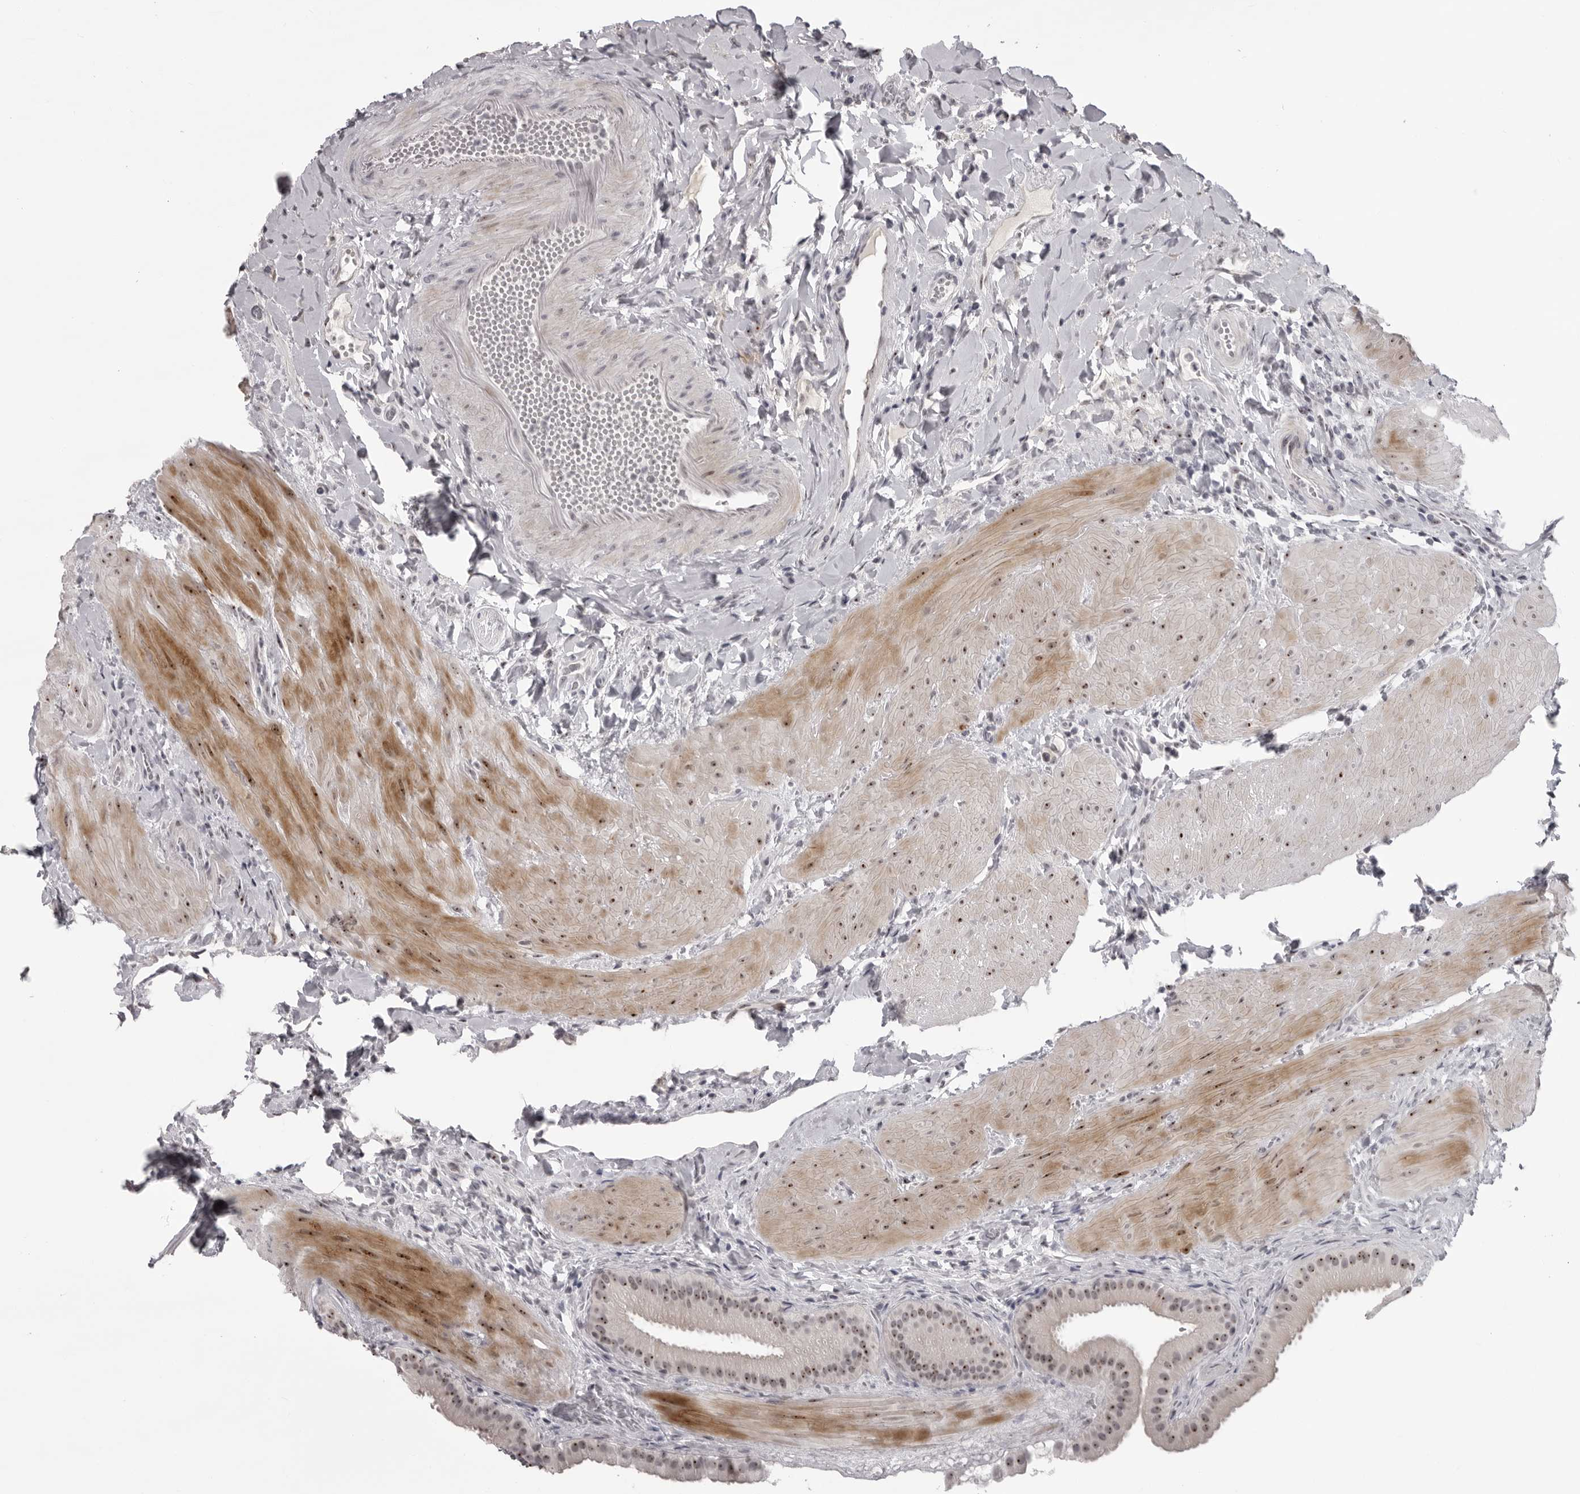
{"staining": {"intensity": "moderate", "quantity": "25%-75%", "location": "nuclear"}, "tissue": "gallbladder", "cell_type": "Glandular cells", "image_type": "normal", "snomed": [{"axis": "morphology", "description": "Normal tissue, NOS"}, {"axis": "topography", "description": "Gallbladder"}], "caption": "IHC staining of unremarkable gallbladder, which demonstrates medium levels of moderate nuclear staining in approximately 25%-75% of glandular cells indicating moderate nuclear protein staining. The staining was performed using DAB (brown) for protein detection and nuclei were counterstained in hematoxylin (blue).", "gene": "HELZ", "patient": {"sex": "male", "age": 55}}